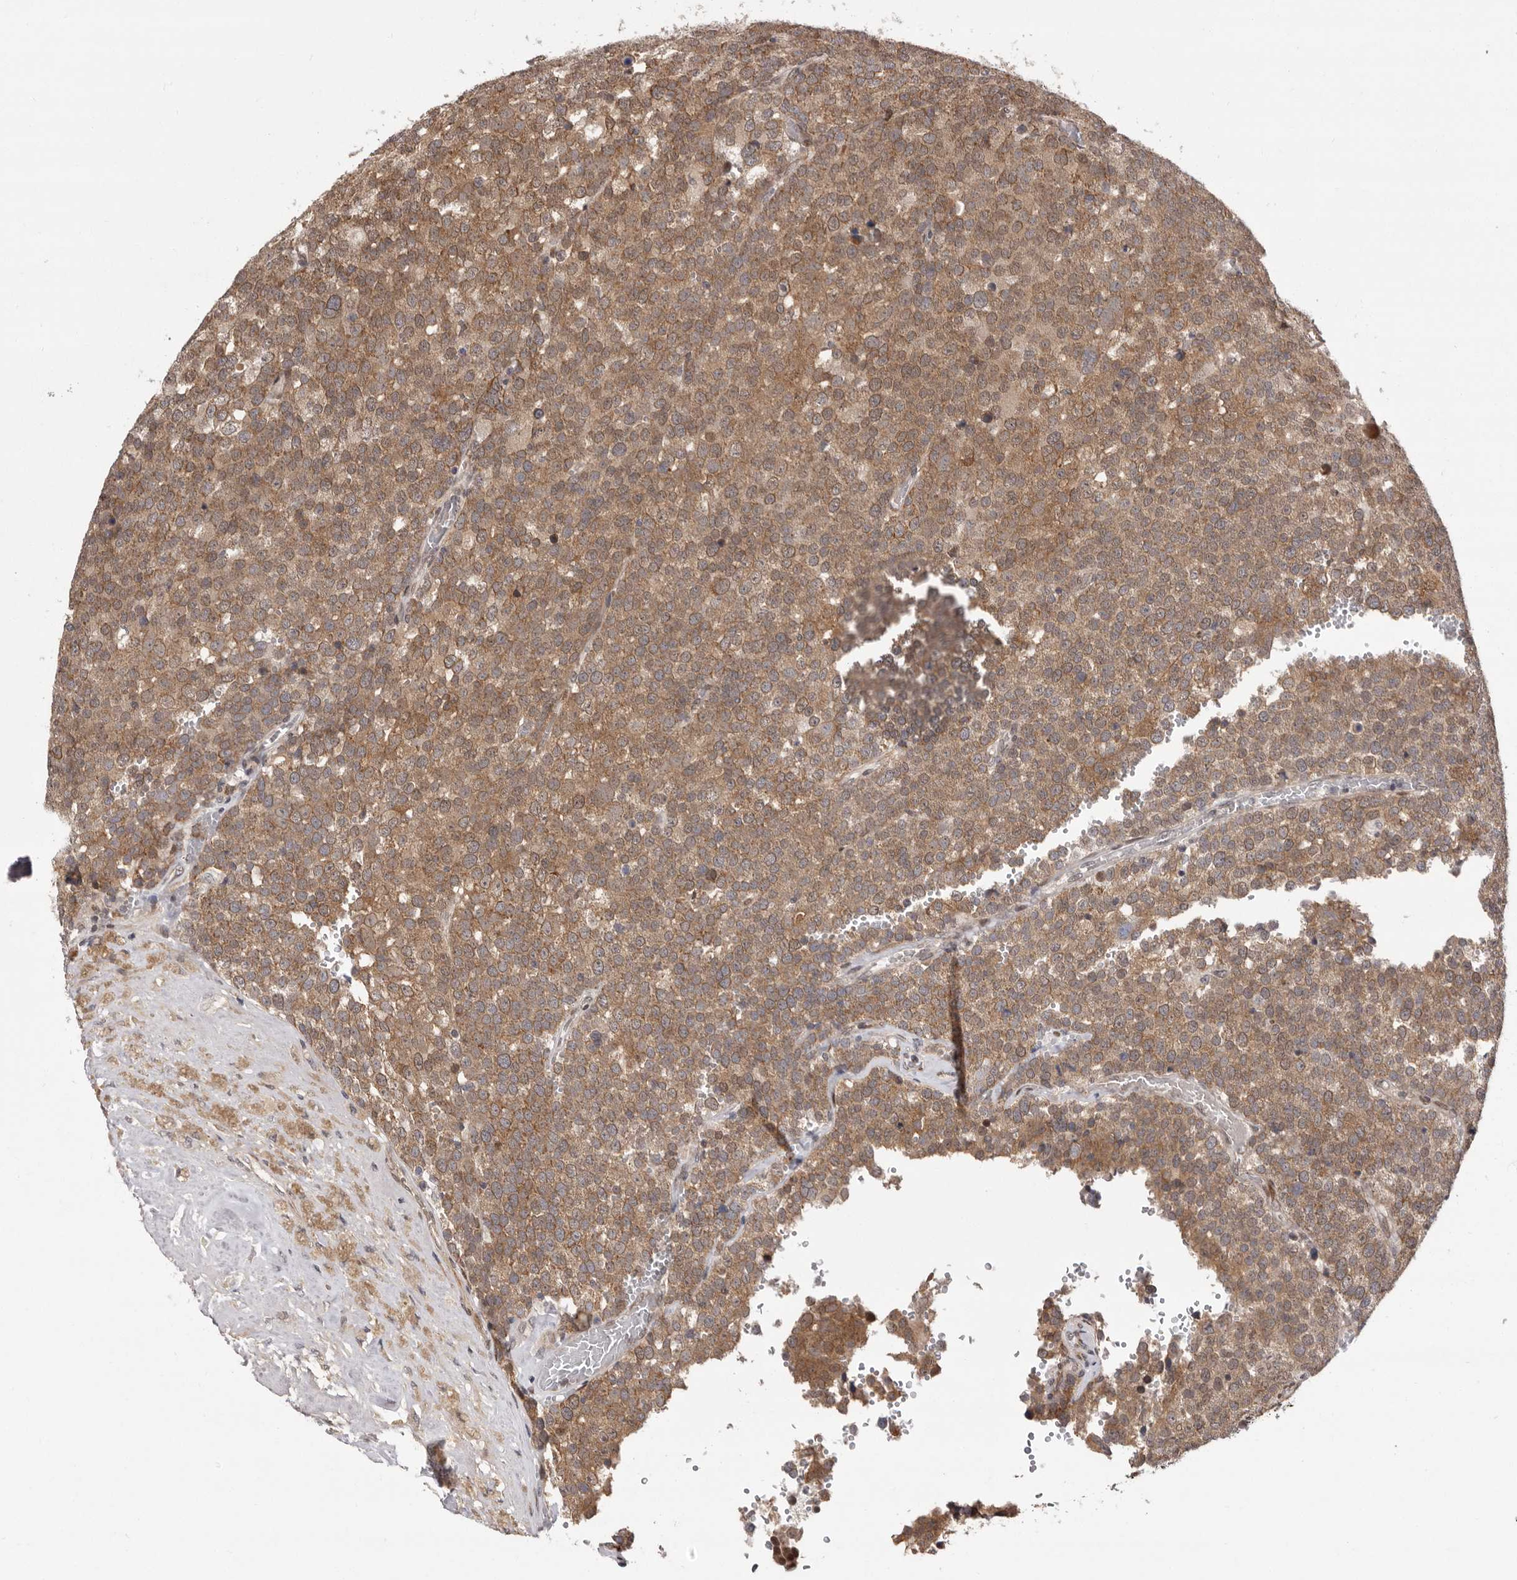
{"staining": {"intensity": "moderate", "quantity": ">75%", "location": "cytoplasmic/membranous"}, "tissue": "testis cancer", "cell_type": "Tumor cells", "image_type": "cancer", "snomed": [{"axis": "morphology", "description": "Seminoma, NOS"}, {"axis": "topography", "description": "Testis"}], "caption": "IHC of testis seminoma reveals medium levels of moderate cytoplasmic/membranous positivity in approximately >75% of tumor cells. (brown staining indicates protein expression, while blue staining denotes nuclei).", "gene": "GLRX3", "patient": {"sex": "male", "age": 71}}